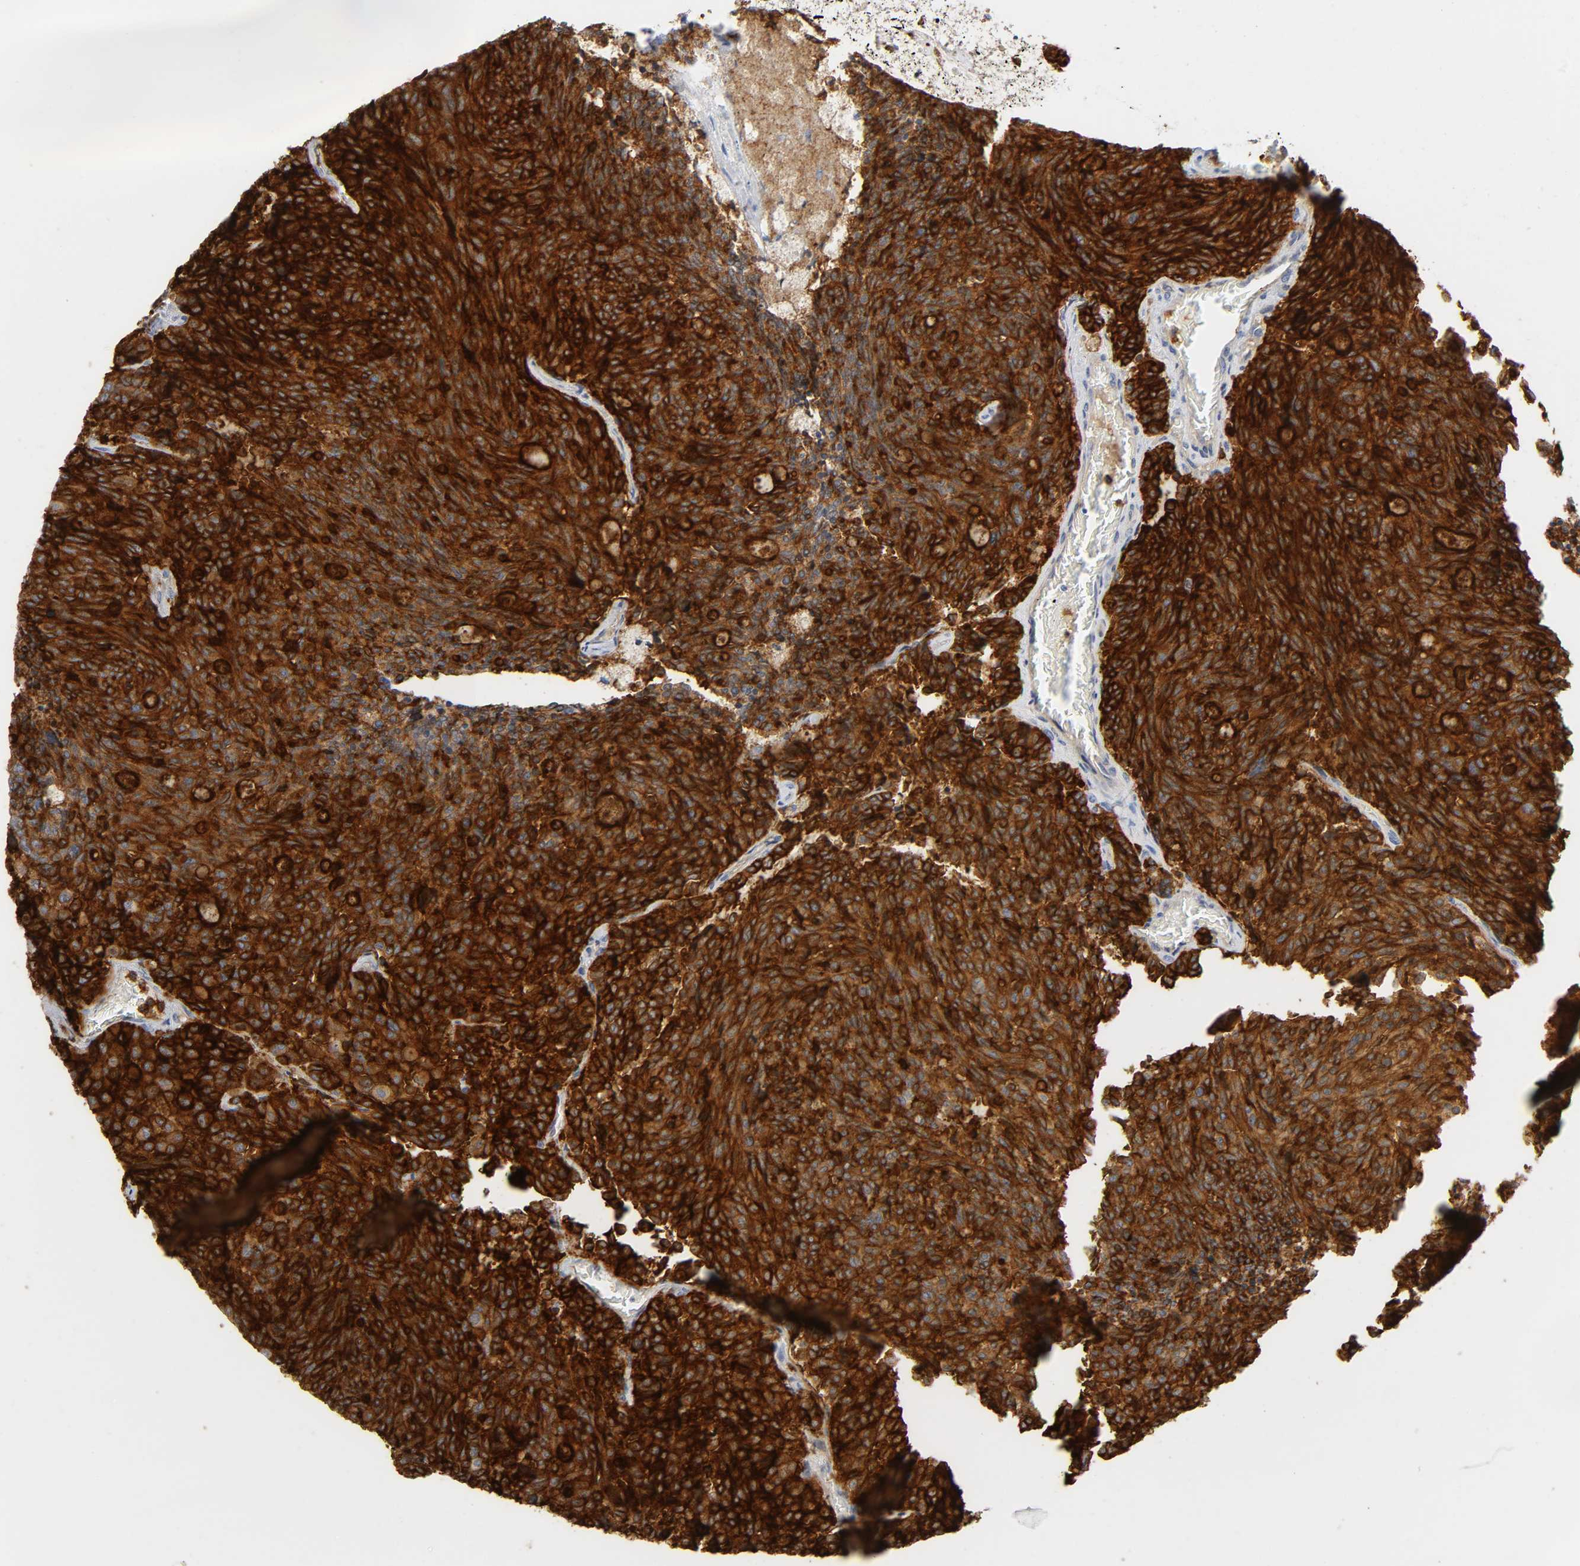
{"staining": {"intensity": "strong", "quantity": ">75%", "location": "cytoplasmic/membranous"}, "tissue": "carcinoid", "cell_type": "Tumor cells", "image_type": "cancer", "snomed": [{"axis": "morphology", "description": "Carcinoid, malignant, NOS"}, {"axis": "topography", "description": "Pancreas"}], "caption": "Protein staining displays strong cytoplasmic/membranous expression in about >75% of tumor cells in carcinoid.", "gene": "LYN", "patient": {"sex": "female", "age": 54}}